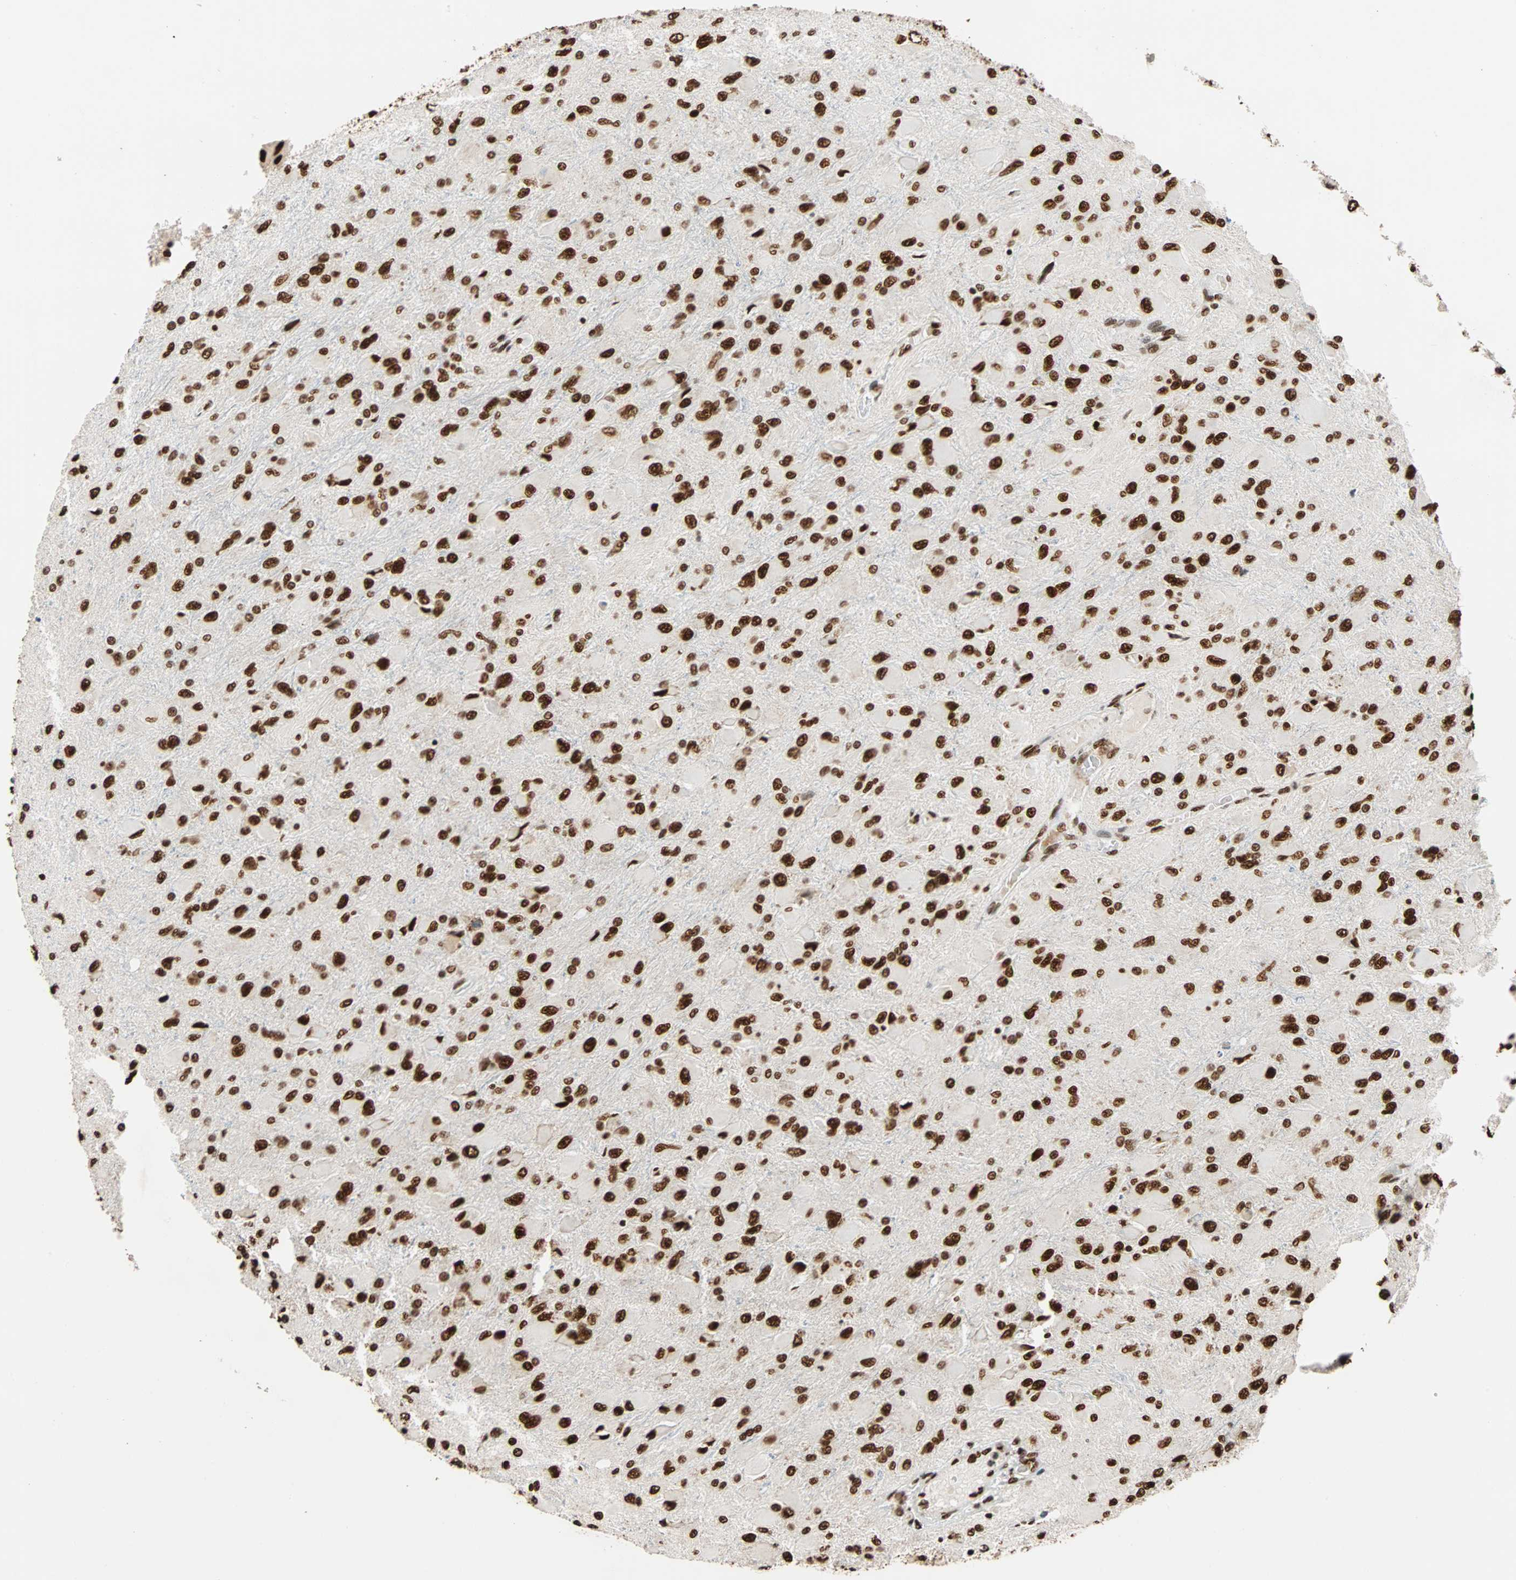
{"staining": {"intensity": "strong", "quantity": ">75%", "location": "nuclear"}, "tissue": "glioma", "cell_type": "Tumor cells", "image_type": "cancer", "snomed": [{"axis": "morphology", "description": "Glioma, malignant, High grade"}, {"axis": "topography", "description": "Cerebral cortex"}], "caption": "Malignant glioma (high-grade) was stained to show a protein in brown. There is high levels of strong nuclear expression in about >75% of tumor cells.", "gene": "ILF2", "patient": {"sex": "female", "age": 36}}